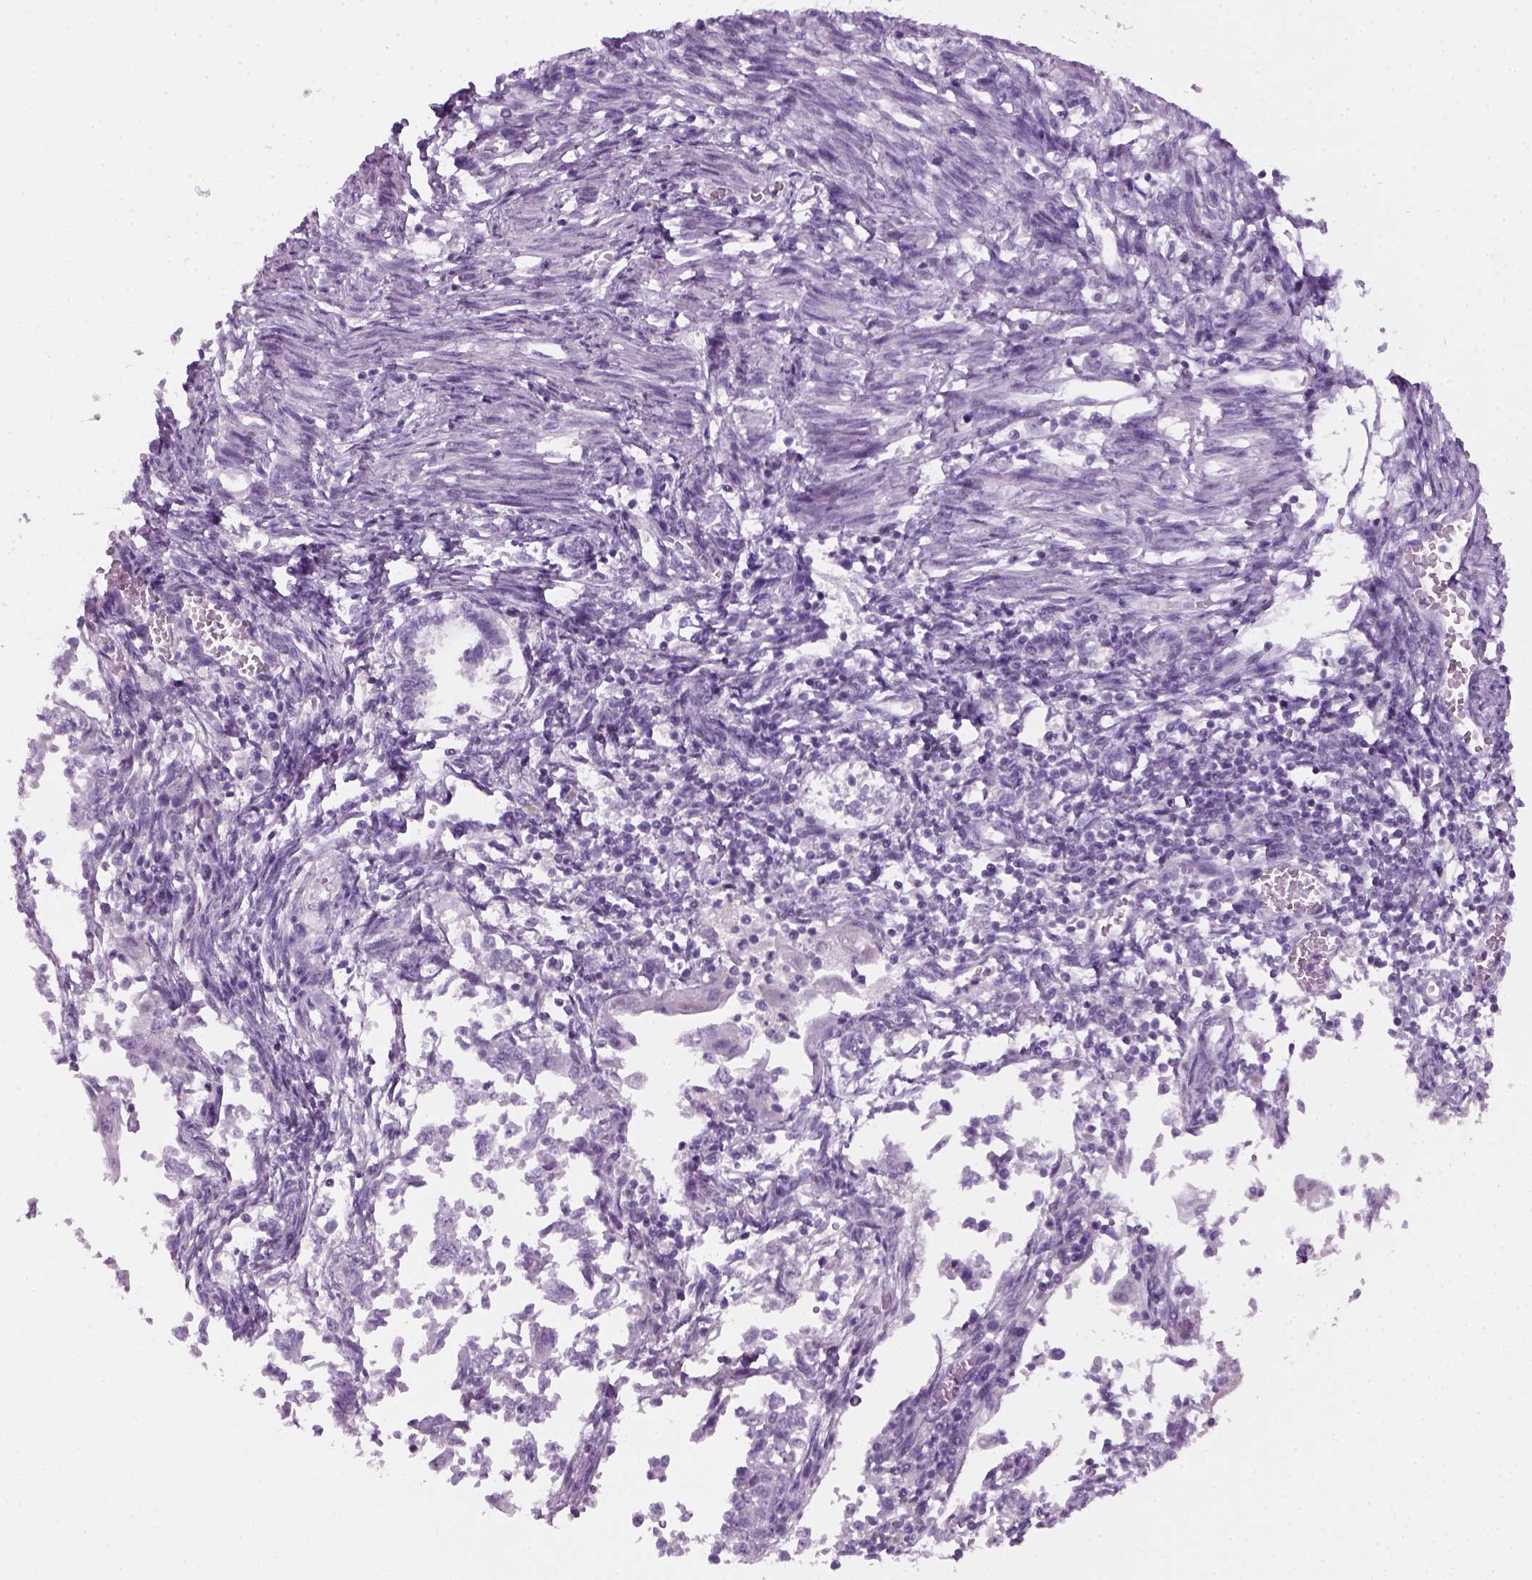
{"staining": {"intensity": "negative", "quantity": "none", "location": "none"}, "tissue": "endometrial cancer", "cell_type": "Tumor cells", "image_type": "cancer", "snomed": [{"axis": "morphology", "description": "Adenocarcinoma, NOS"}, {"axis": "topography", "description": "Endometrium"}], "caption": "This is an immunohistochemistry photomicrograph of human endometrial adenocarcinoma. There is no positivity in tumor cells.", "gene": "KRT75", "patient": {"sex": "female", "age": 65}}